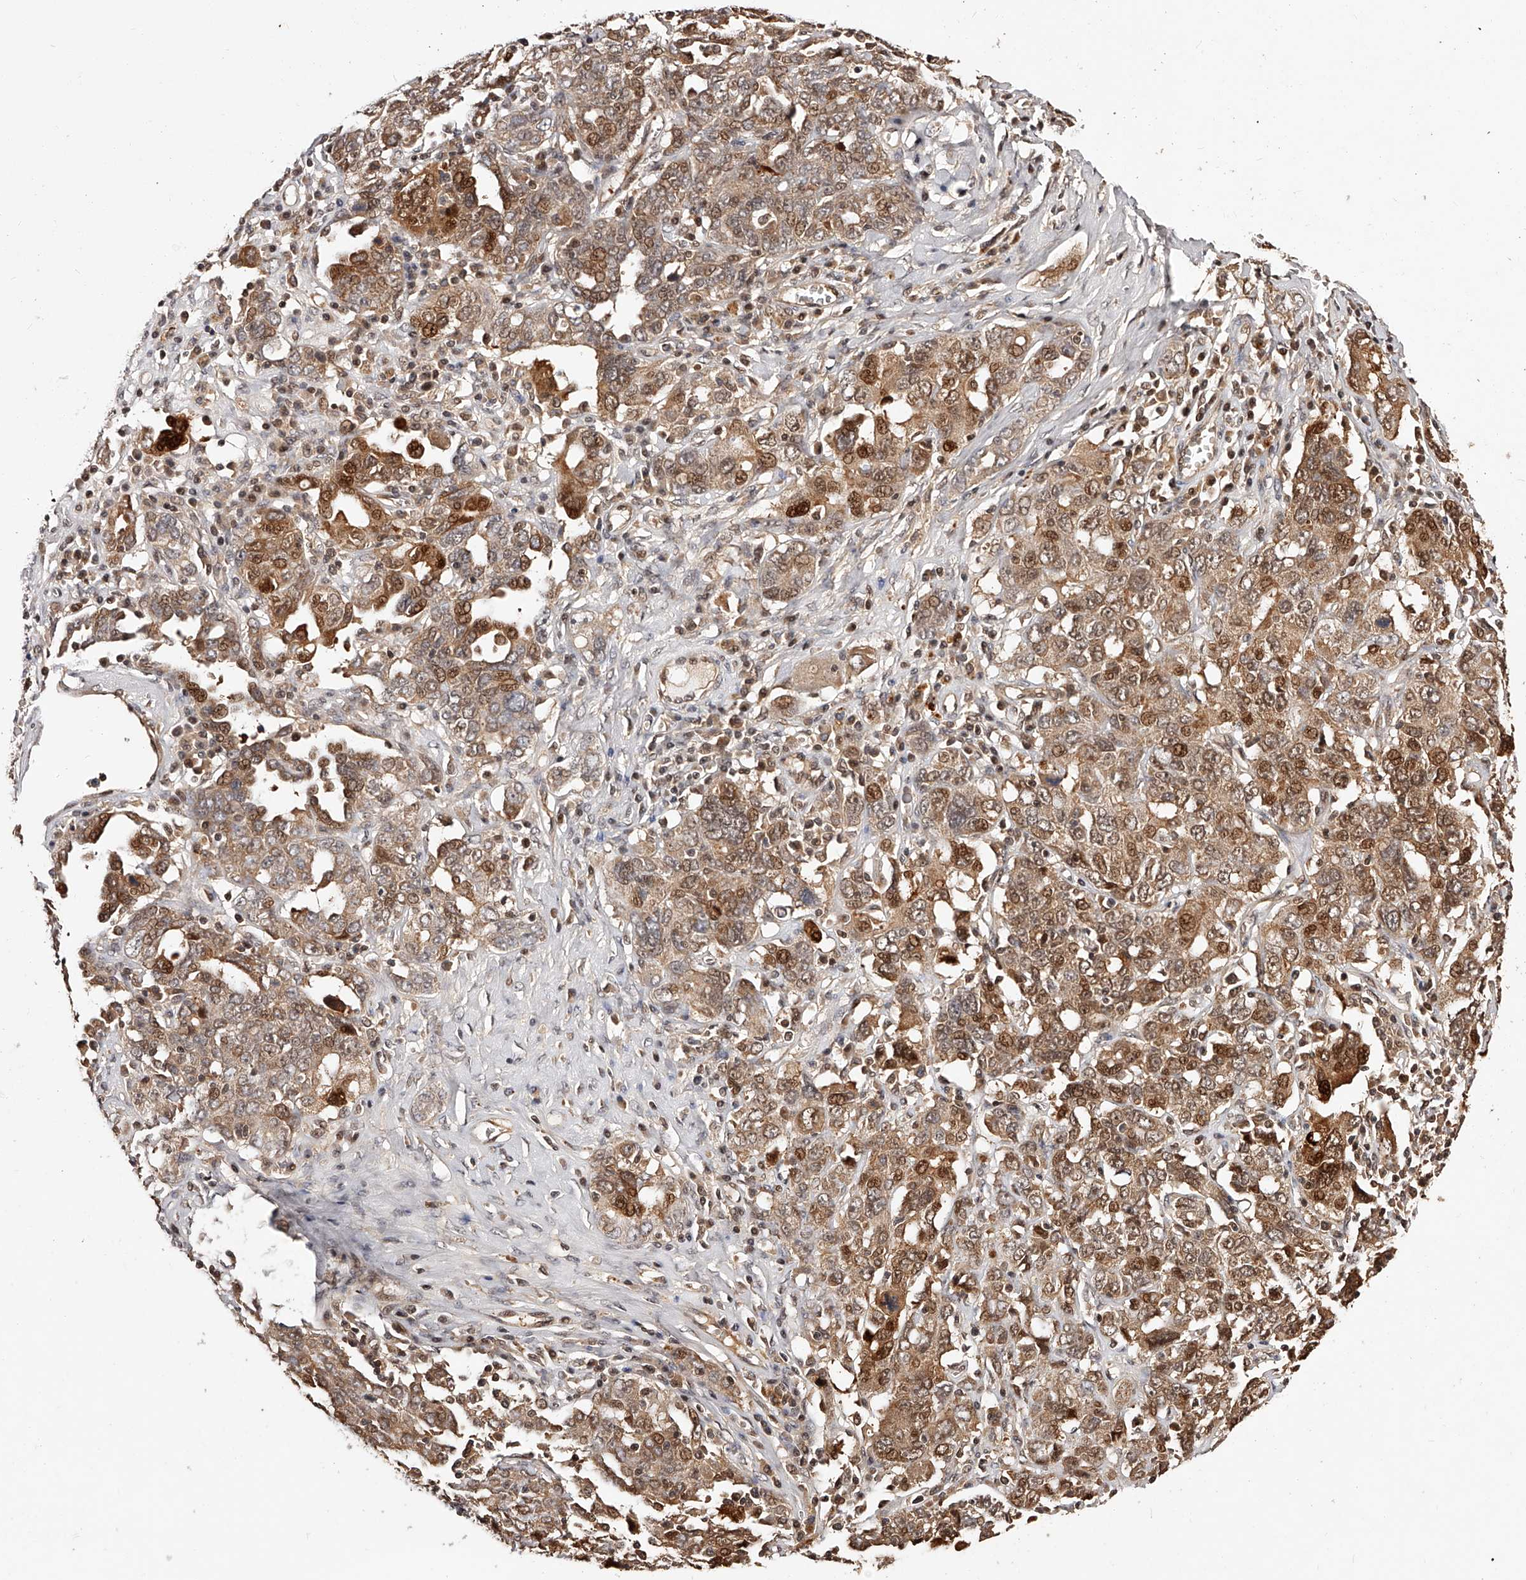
{"staining": {"intensity": "moderate", "quantity": ">75%", "location": "cytoplasmic/membranous,nuclear"}, "tissue": "ovarian cancer", "cell_type": "Tumor cells", "image_type": "cancer", "snomed": [{"axis": "morphology", "description": "Carcinoma, endometroid"}, {"axis": "topography", "description": "Ovary"}], "caption": "Ovarian cancer (endometroid carcinoma) stained with immunohistochemistry demonstrates moderate cytoplasmic/membranous and nuclear expression in about >75% of tumor cells.", "gene": "CUL7", "patient": {"sex": "female", "age": 62}}